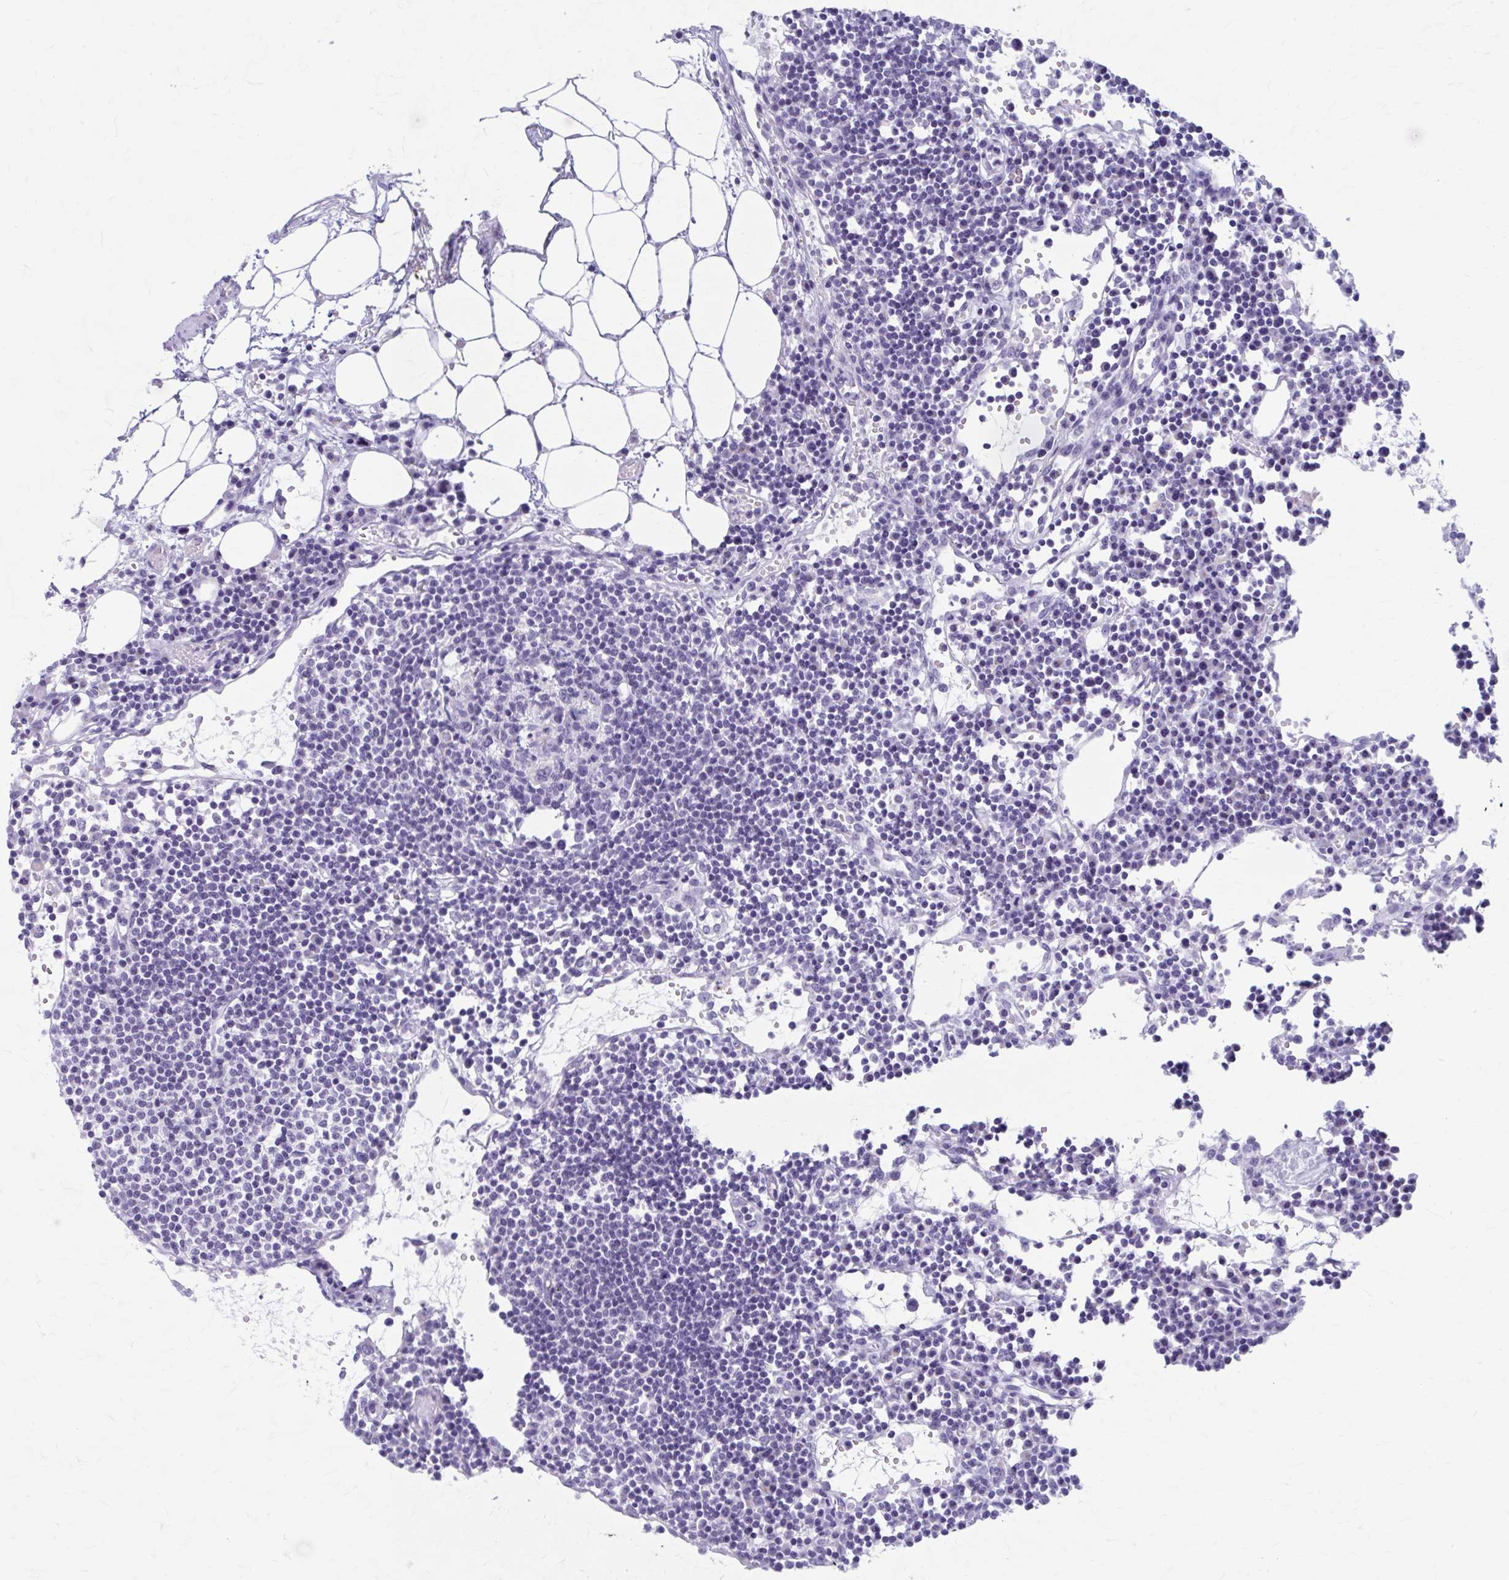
{"staining": {"intensity": "negative", "quantity": "none", "location": "none"}, "tissue": "lymph node", "cell_type": "Germinal center cells", "image_type": "normal", "snomed": [{"axis": "morphology", "description": "Normal tissue, NOS"}, {"axis": "topography", "description": "Lymph node"}], "caption": "DAB (3,3'-diaminobenzidine) immunohistochemical staining of normal lymph node exhibits no significant staining in germinal center cells.", "gene": "KCNE2", "patient": {"sex": "female", "age": 78}}